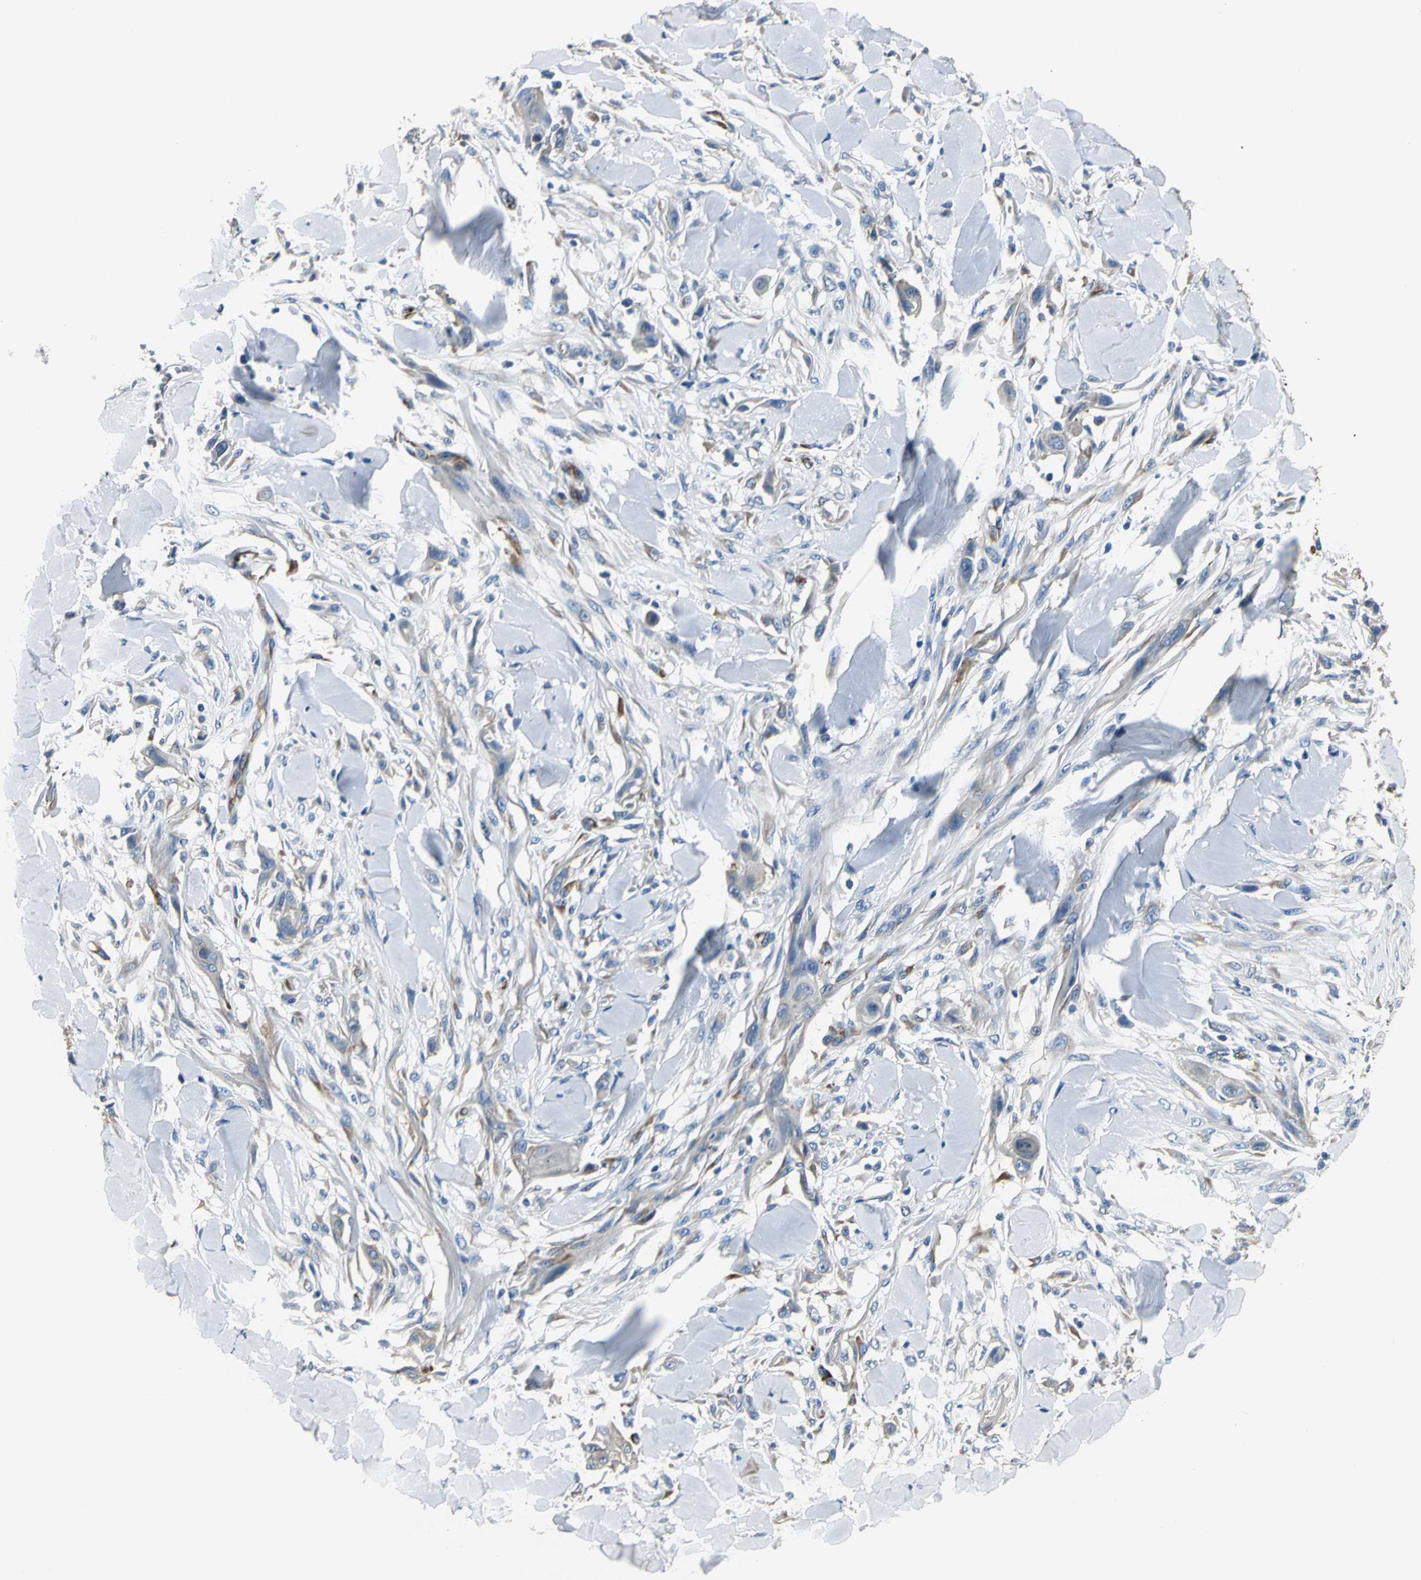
{"staining": {"intensity": "weak", "quantity": "25%-75%", "location": "cytoplasmic/membranous"}, "tissue": "skin cancer", "cell_type": "Tumor cells", "image_type": "cancer", "snomed": [{"axis": "morphology", "description": "Squamous cell carcinoma, NOS"}, {"axis": "topography", "description": "Skin"}], "caption": "This histopathology image reveals immunohistochemistry (IHC) staining of human skin cancer (squamous cell carcinoma), with low weak cytoplasmic/membranous expression in about 25%-75% of tumor cells.", "gene": "B3GNT2", "patient": {"sex": "female", "age": 59}}